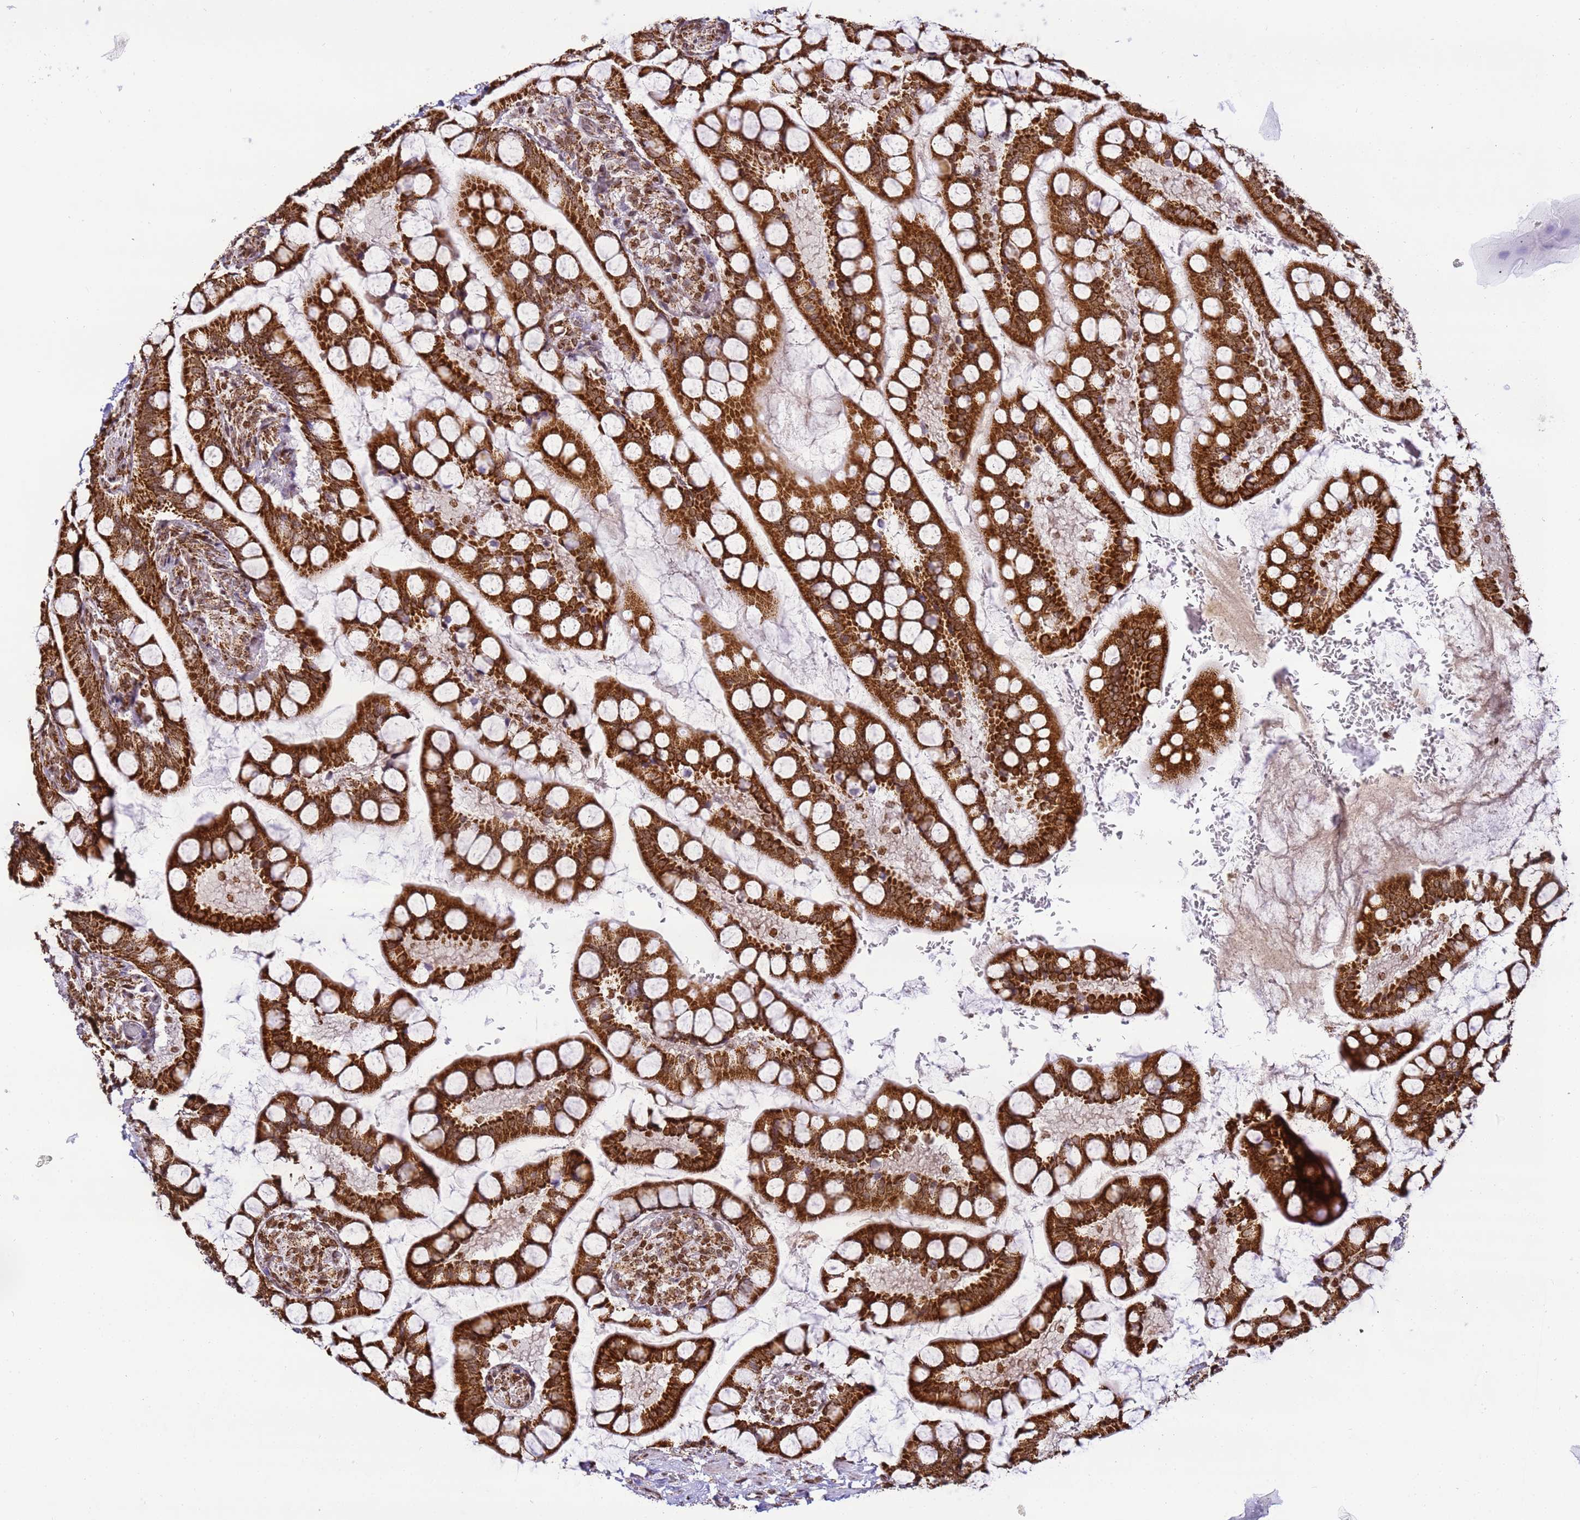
{"staining": {"intensity": "strong", "quantity": ">75%", "location": "cytoplasmic/membranous"}, "tissue": "small intestine", "cell_type": "Glandular cells", "image_type": "normal", "snomed": [{"axis": "morphology", "description": "Normal tissue, NOS"}, {"axis": "topography", "description": "Small intestine"}], "caption": "A photomicrograph of human small intestine stained for a protein reveals strong cytoplasmic/membranous brown staining in glandular cells. The staining is performed using DAB brown chromogen to label protein expression. The nuclei are counter-stained blue using hematoxylin.", "gene": "HSPE1", "patient": {"sex": "male", "age": 52}}